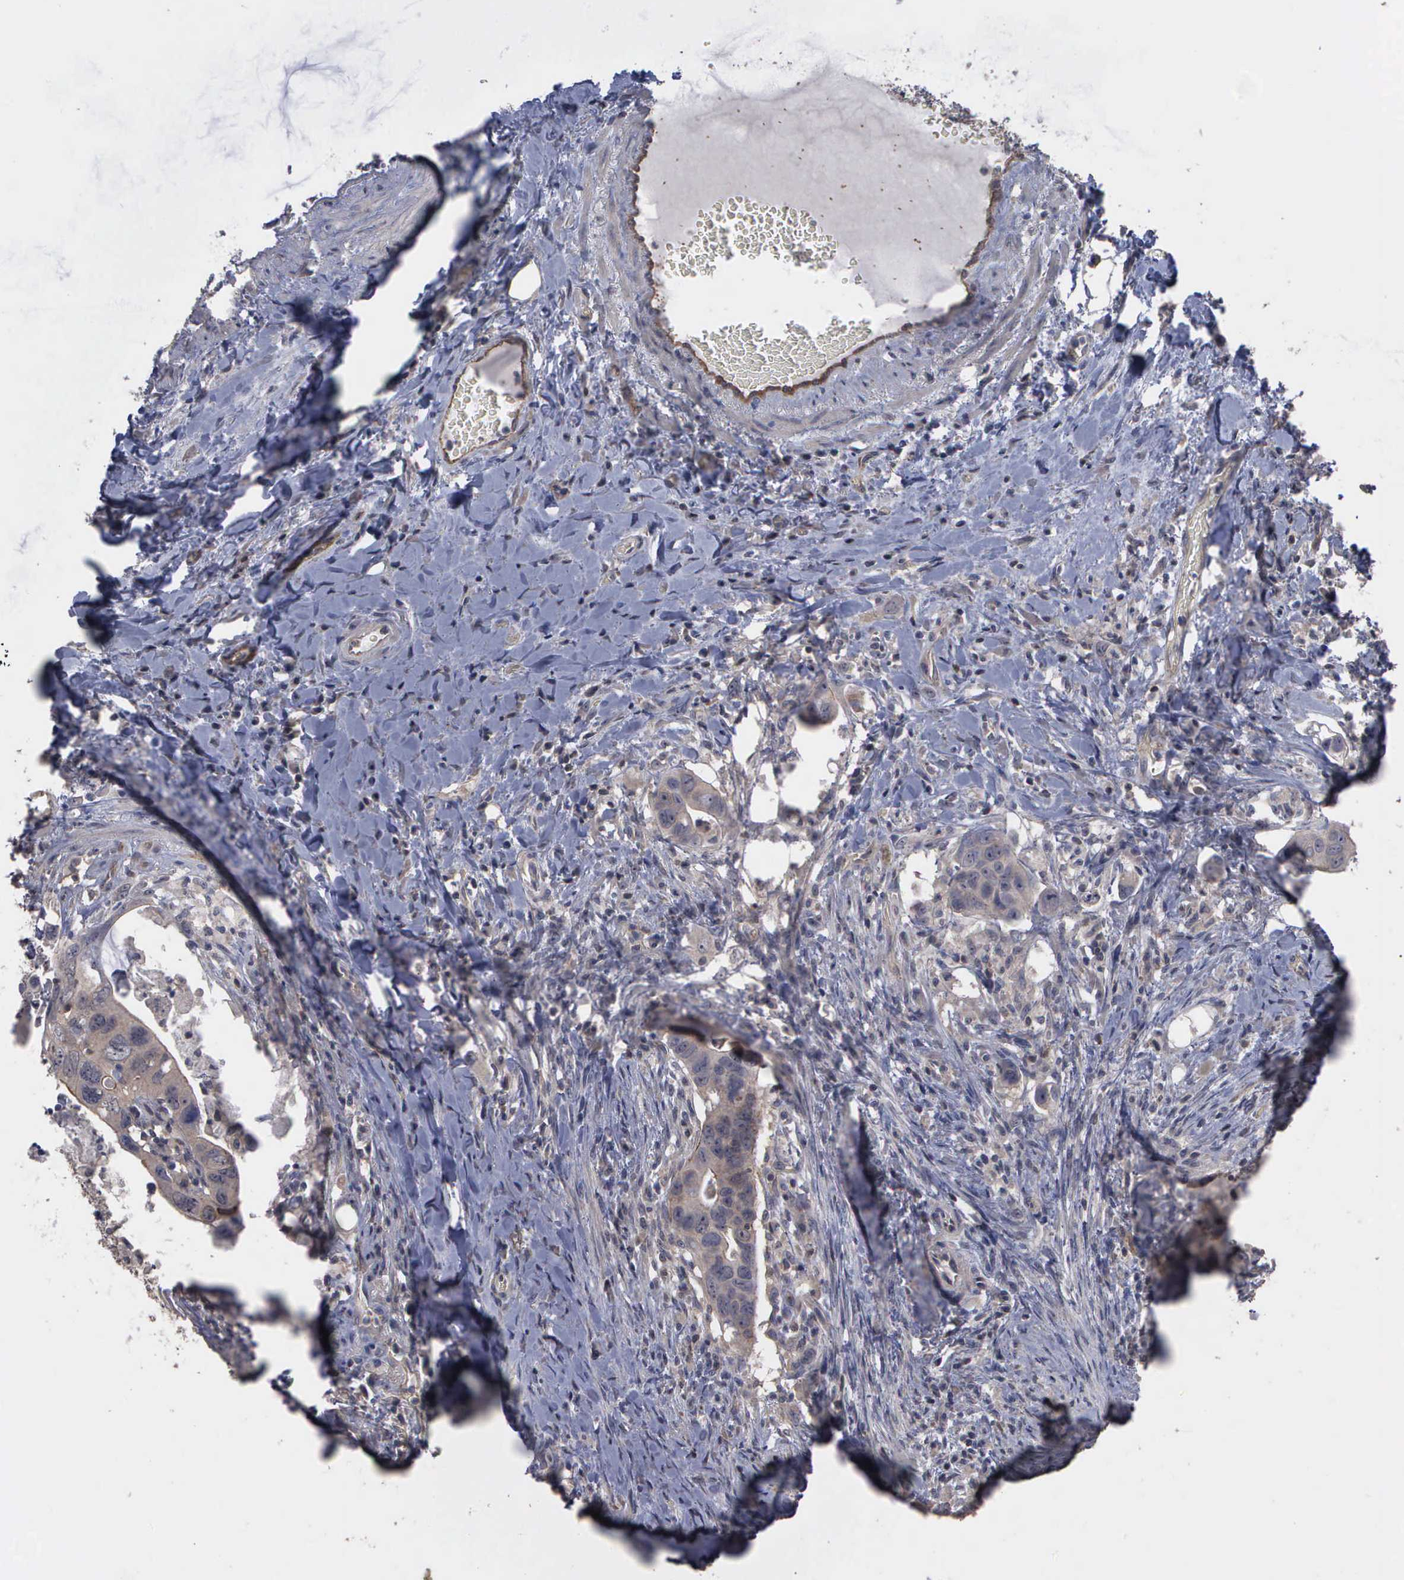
{"staining": {"intensity": "weak", "quantity": "<25%", "location": "cytoplasmic/membranous"}, "tissue": "colorectal cancer", "cell_type": "Tumor cells", "image_type": "cancer", "snomed": [{"axis": "morphology", "description": "Adenocarcinoma, NOS"}, {"axis": "topography", "description": "Rectum"}], "caption": "Tumor cells are negative for brown protein staining in colorectal cancer.", "gene": "CRKL", "patient": {"sex": "male", "age": 53}}